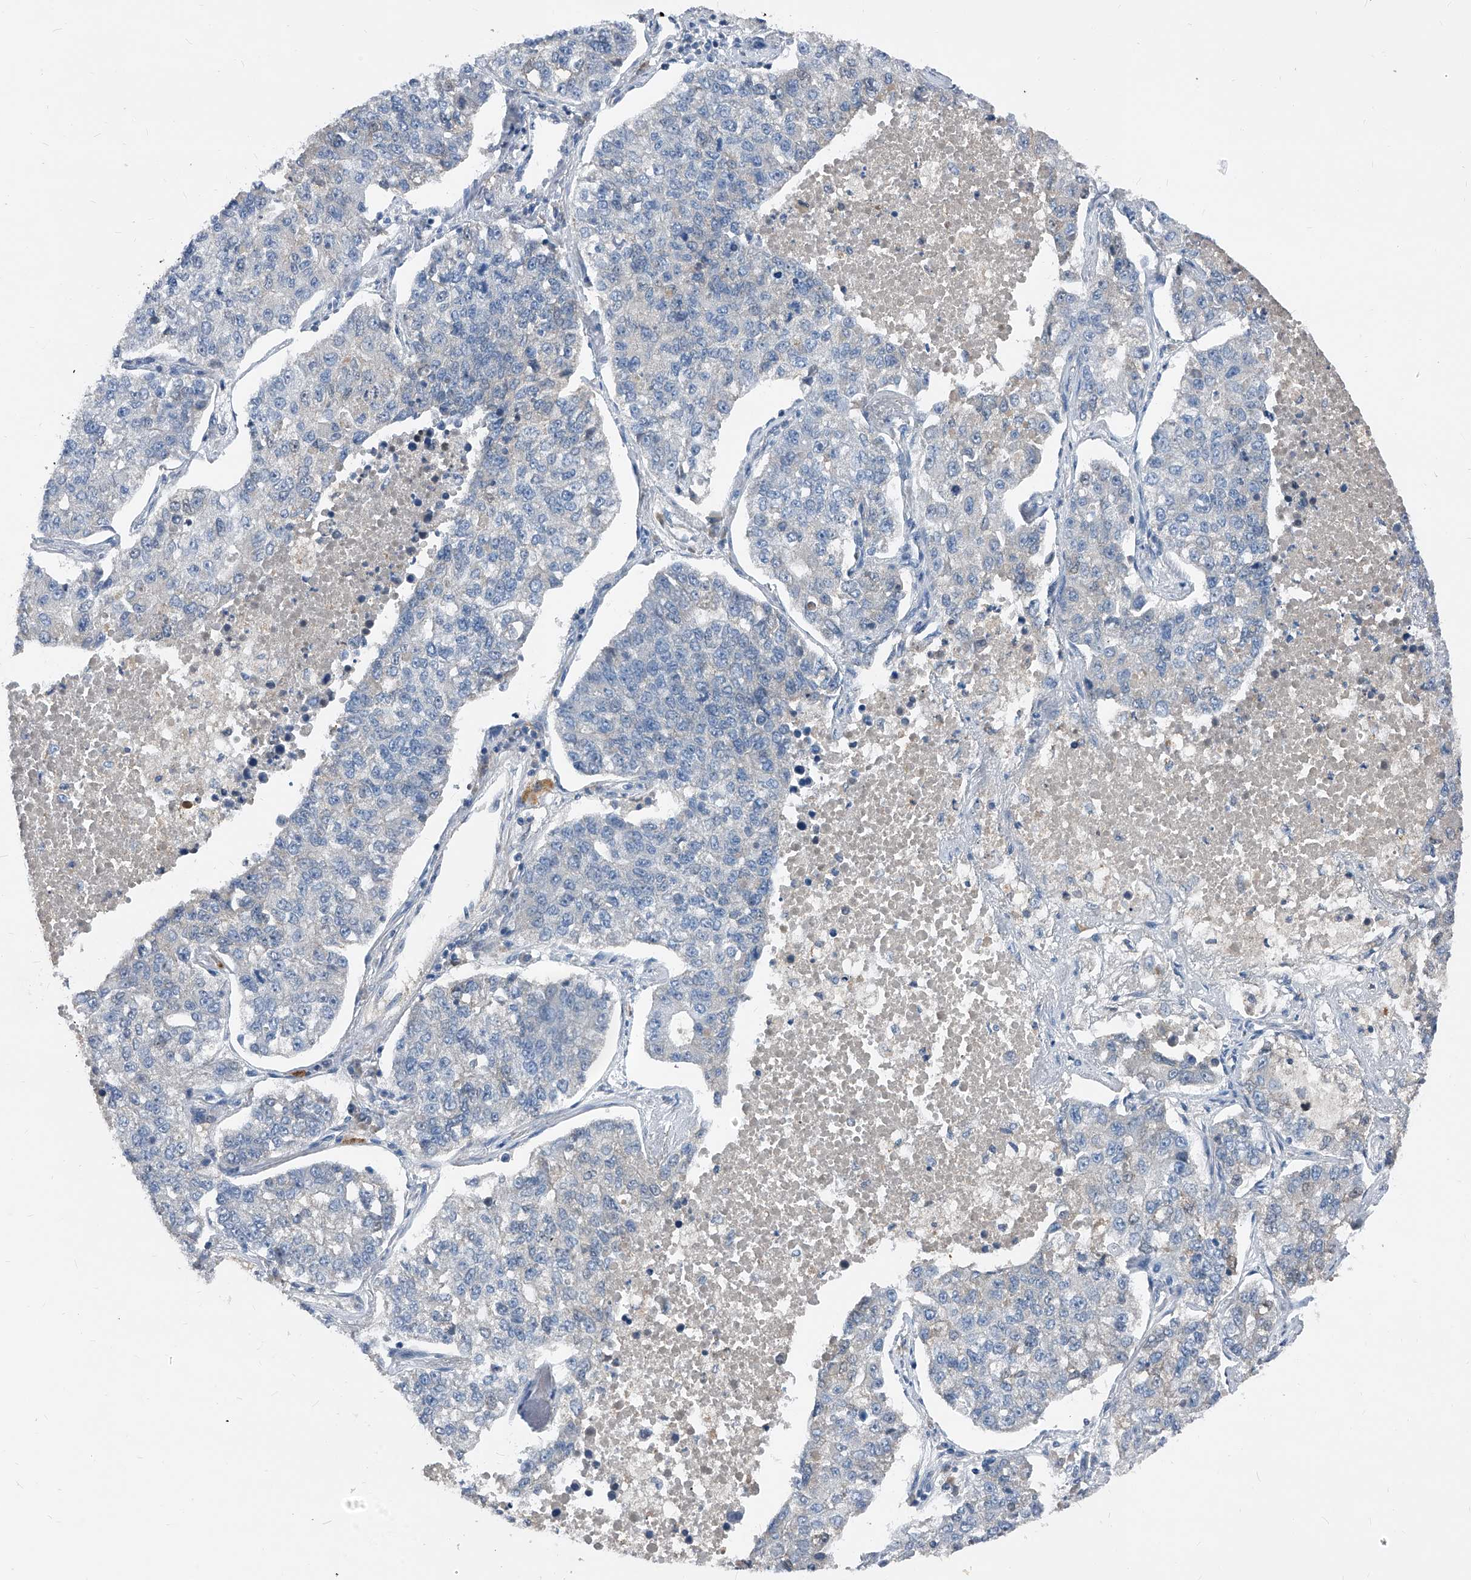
{"staining": {"intensity": "negative", "quantity": "none", "location": "none"}, "tissue": "lung cancer", "cell_type": "Tumor cells", "image_type": "cancer", "snomed": [{"axis": "morphology", "description": "Adenocarcinoma, NOS"}, {"axis": "topography", "description": "Lung"}], "caption": "High magnification brightfield microscopy of adenocarcinoma (lung) stained with DAB (brown) and counterstained with hematoxylin (blue): tumor cells show no significant staining. (DAB (3,3'-diaminobenzidine) immunohistochemistry (IHC), high magnification).", "gene": "MAP2K6", "patient": {"sex": "male", "age": 49}}